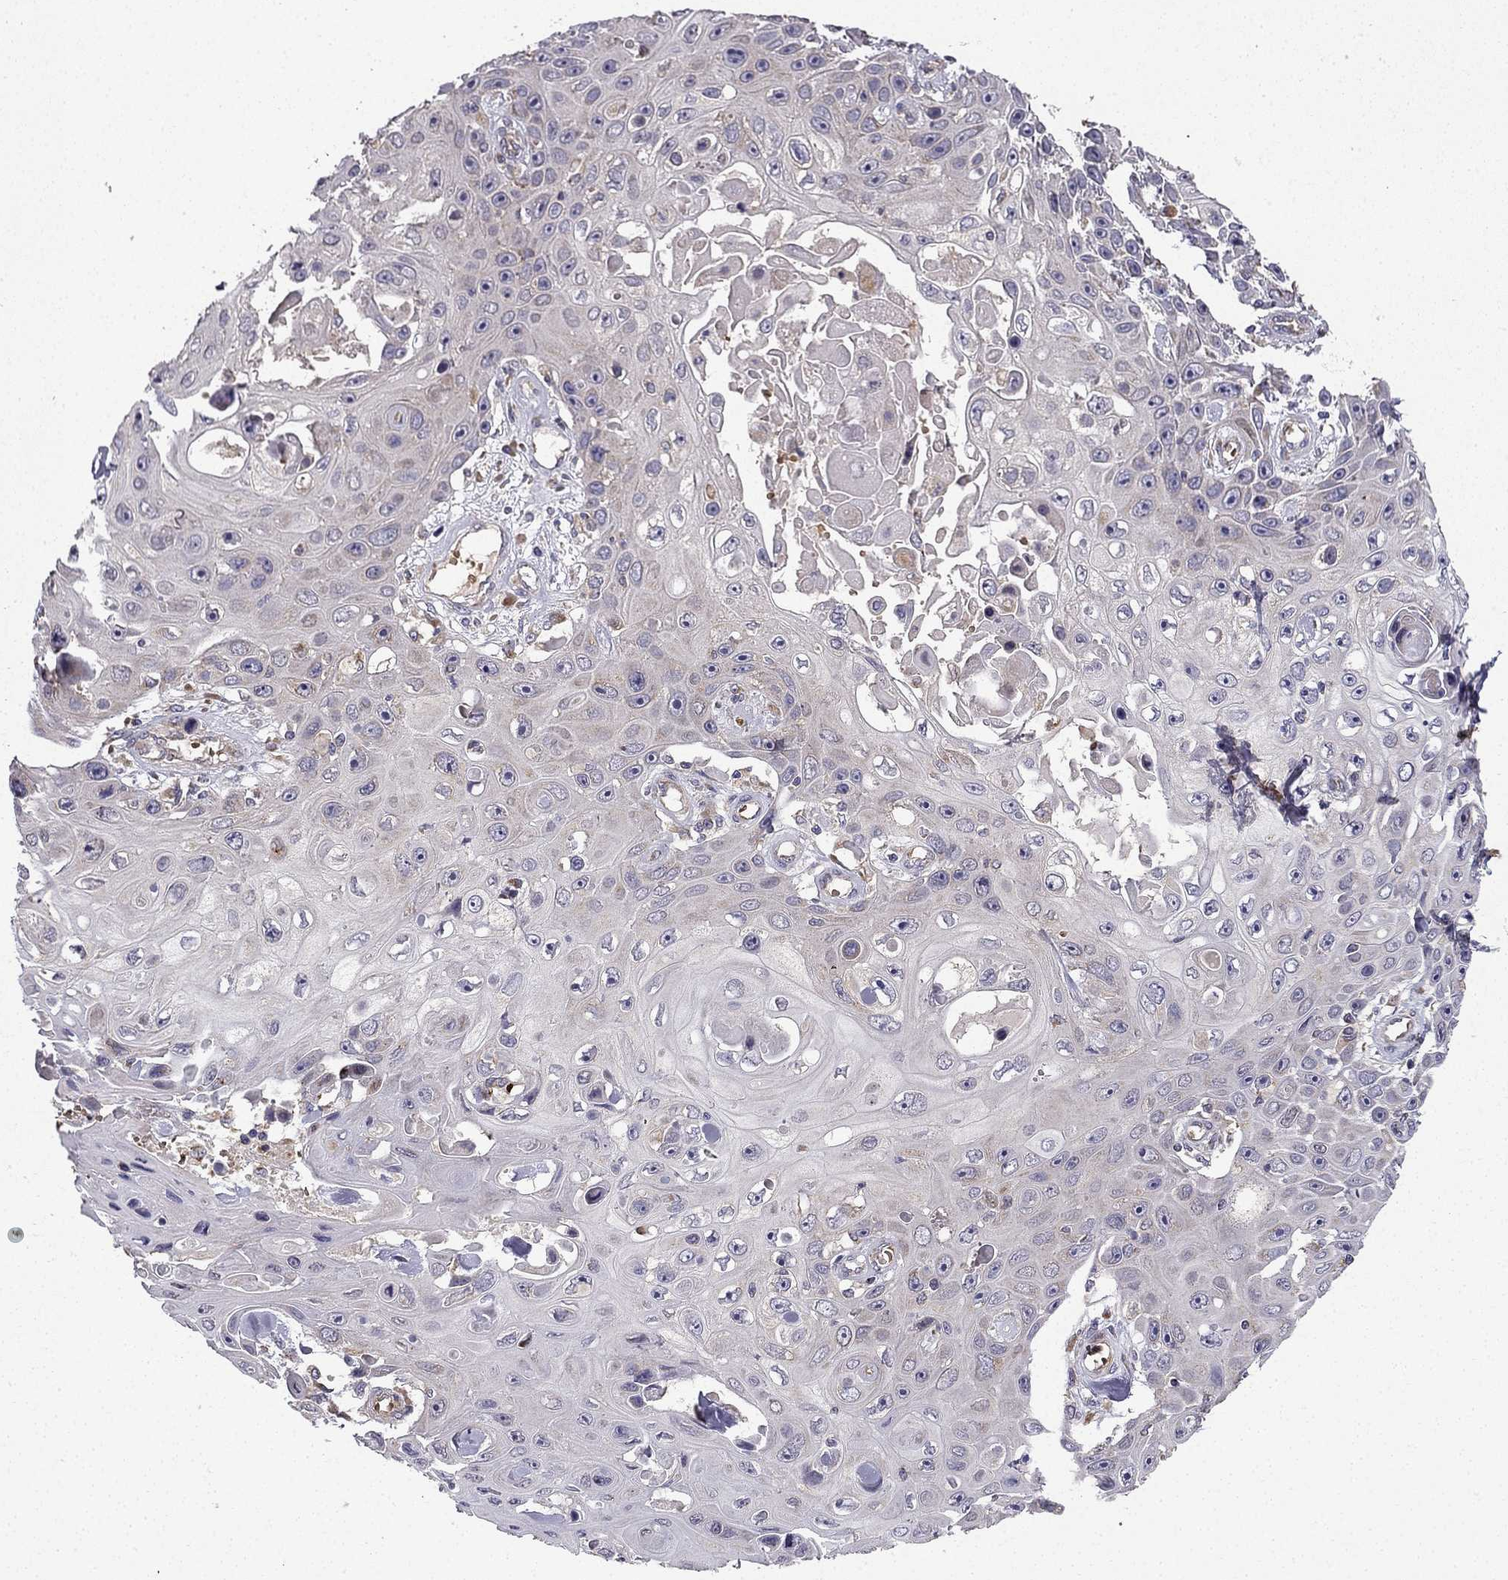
{"staining": {"intensity": "negative", "quantity": "none", "location": "none"}, "tissue": "skin cancer", "cell_type": "Tumor cells", "image_type": "cancer", "snomed": [{"axis": "morphology", "description": "Squamous cell carcinoma, NOS"}, {"axis": "topography", "description": "Skin"}], "caption": "Tumor cells show no significant protein positivity in skin cancer (squamous cell carcinoma). (DAB (3,3'-diaminobenzidine) immunohistochemistry with hematoxylin counter stain).", "gene": "B4GALT7", "patient": {"sex": "male", "age": 82}}